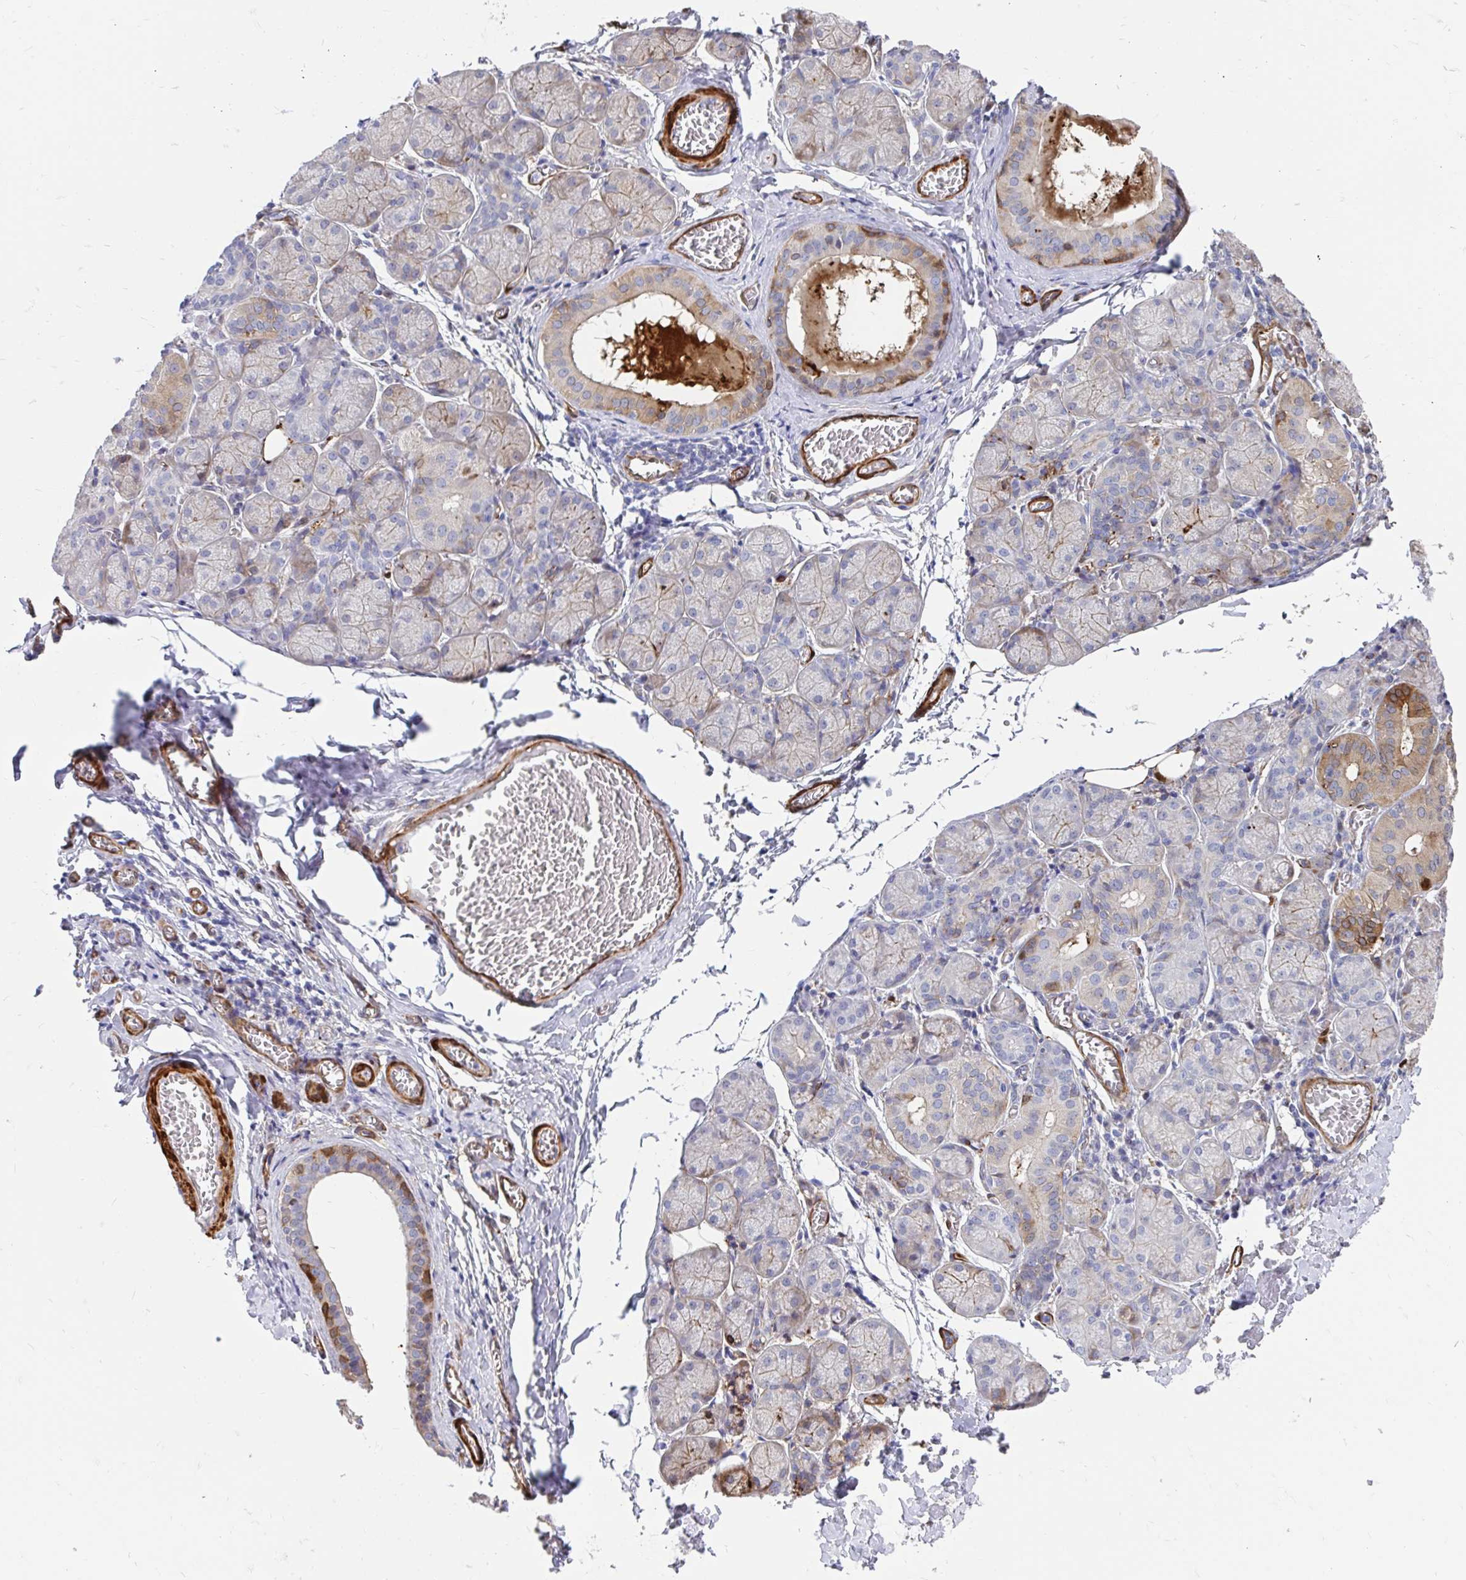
{"staining": {"intensity": "moderate", "quantity": "<25%", "location": "cytoplasmic/membranous"}, "tissue": "salivary gland", "cell_type": "Glandular cells", "image_type": "normal", "snomed": [{"axis": "morphology", "description": "Normal tissue, NOS"}, {"axis": "topography", "description": "Salivary gland"}], "caption": "Immunohistochemical staining of benign salivary gland displays moderate cytoplasmic/membranous protein staining in about <25% of glandular cells.", "gene": "CDKL1", "patient": {"sex": "female", "age": 24}}